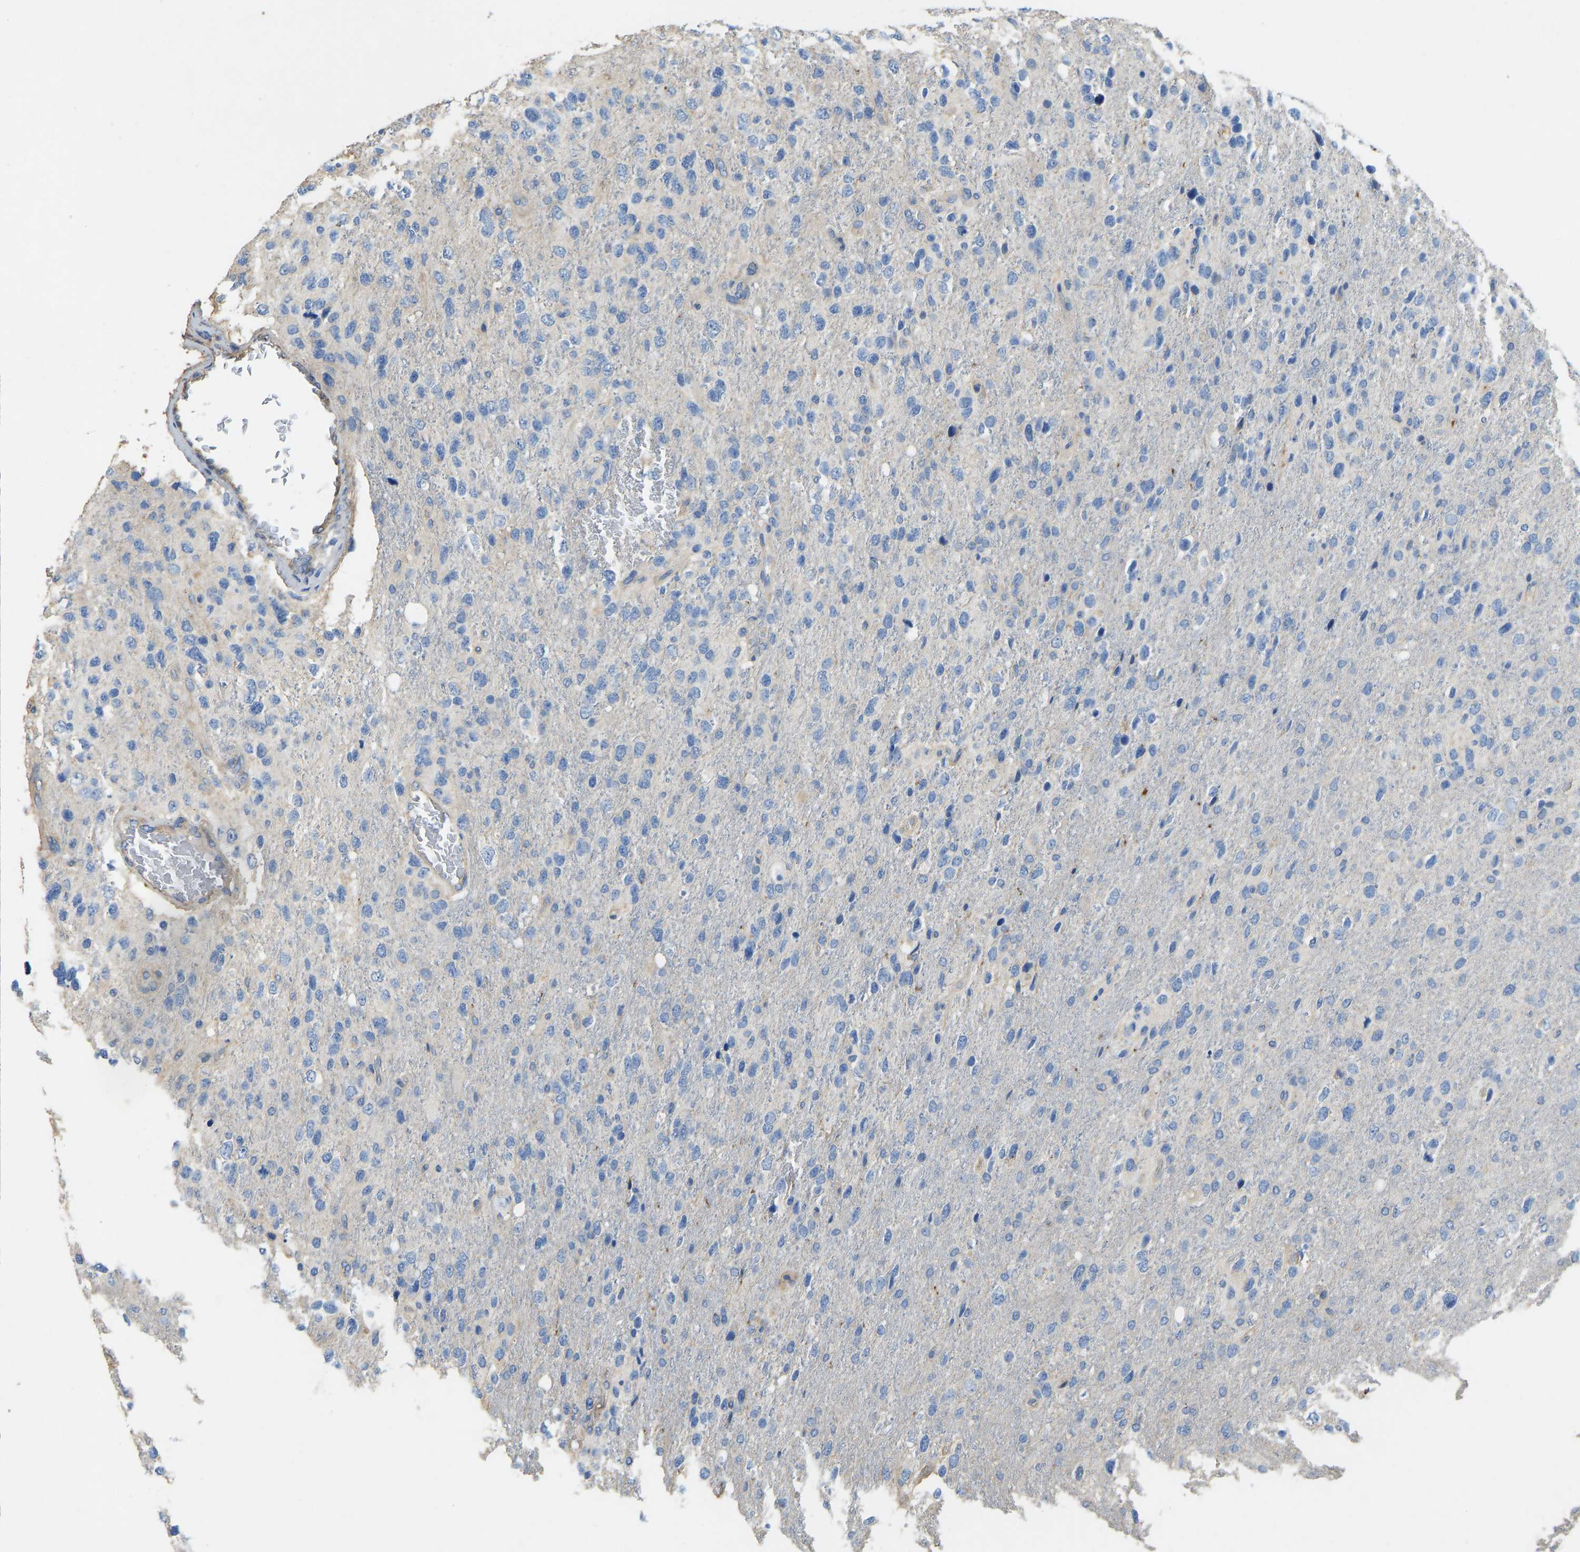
{"staining": {"intensity": "negative", "quantity": "none", "location": "none"}, "tissue": "glioma", "cell_type": "Tumor cells", "image_type": "cancer", "snomed": [{"axis": "morphology", "description": "Glioma, malignant, High grade"}, {"axis": "topography", "description": "Brain"}], "caption": "IHC of glioma reveals no expression in tumor cells.", "gene": "TECTA", "patient": {"sex": "female", "age": 58}}